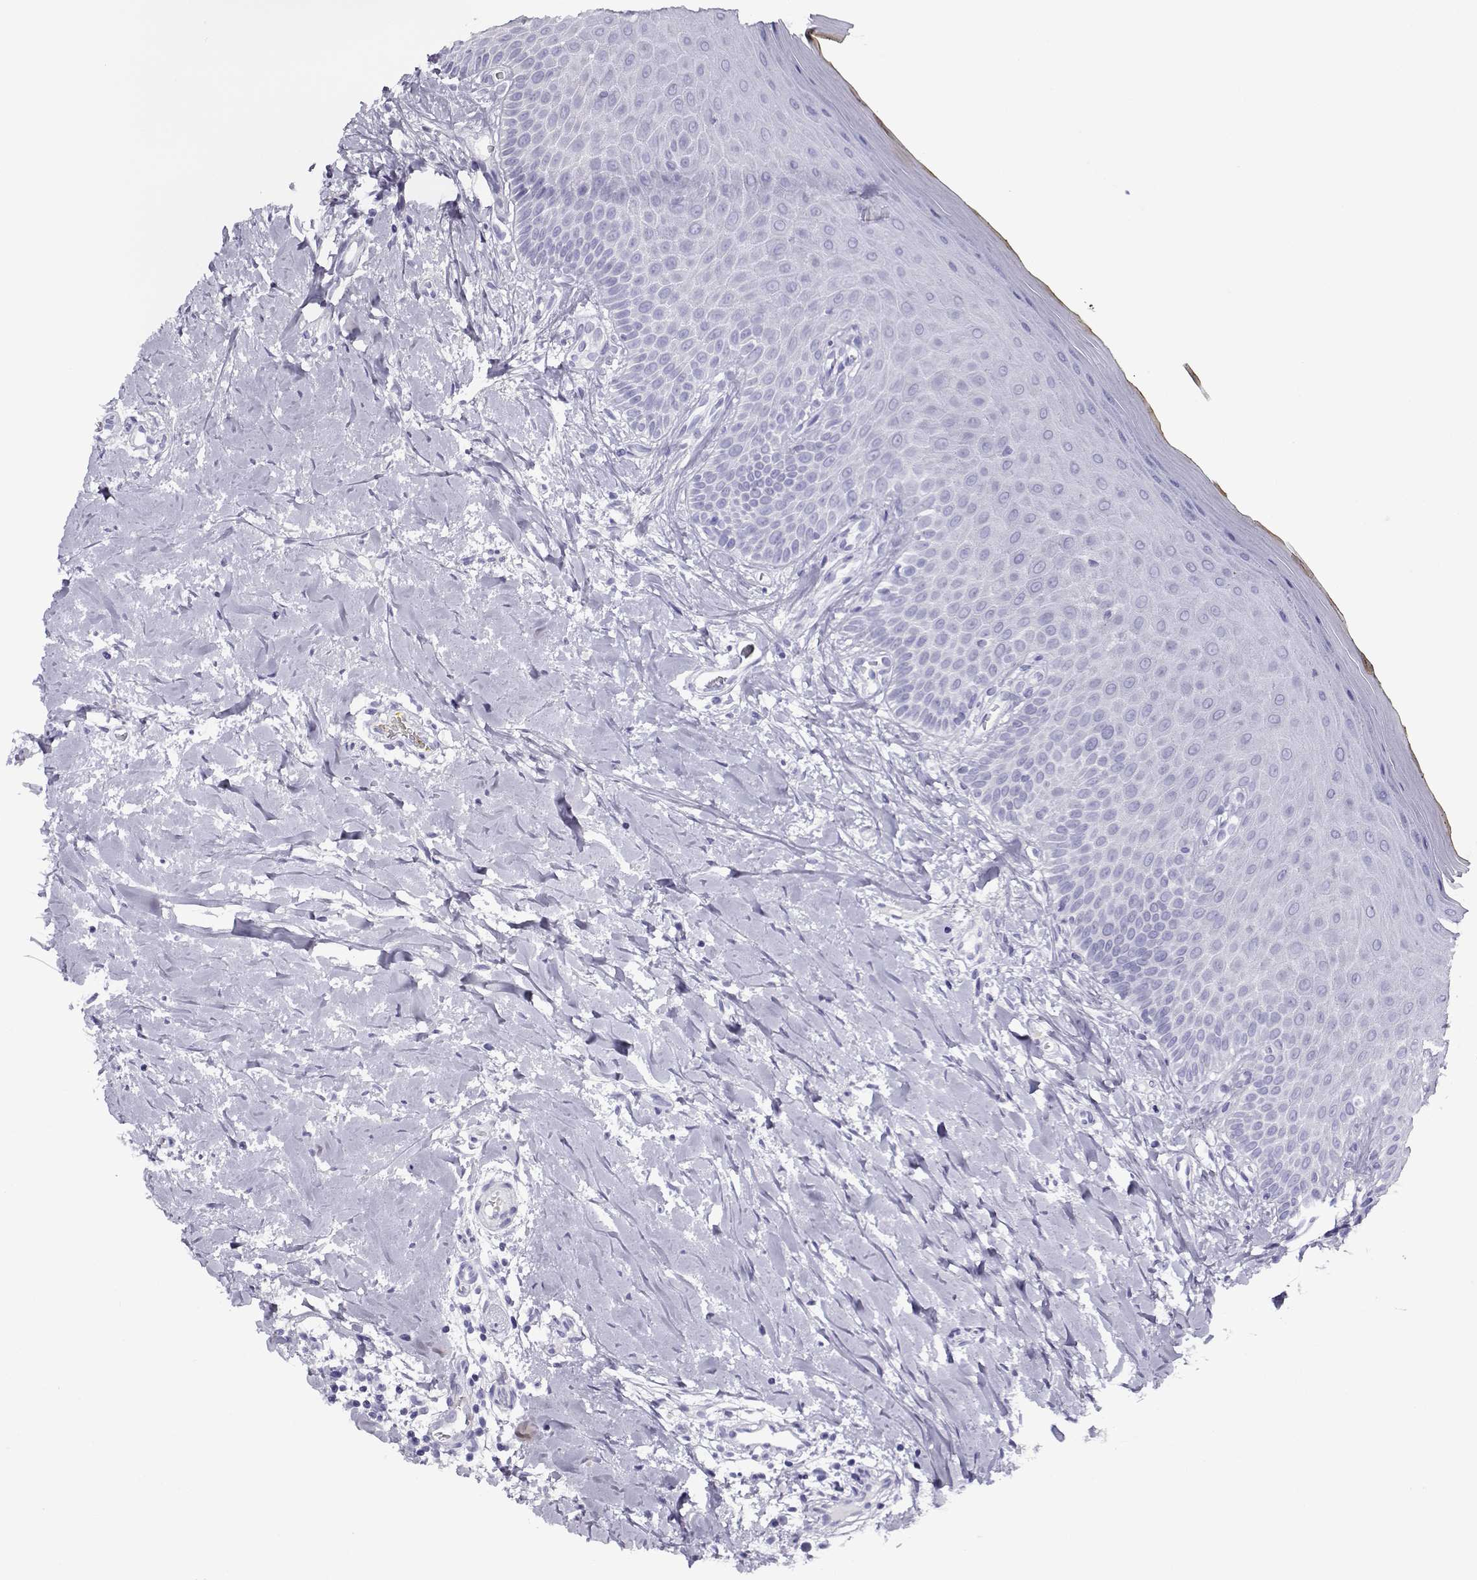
{"staining": {"intensity": "negative", "quantity": "none", "location": "none"}, "tissue": "oral mucosa", "cell_type": "Squamous epithelial cells", "image_type": "normal", "snomed": [{"axis": "morphology", "description": "Normal tissue, NOS"}, {"axis": "topography", "description": "Oral tissue"}], "caption": "Immunohistochemistry (IHC) image of unremarkable human oral mucosa stained for a protein (brown), which shows no expression in squamous epithelial cells.", "gene": "RHOXF2B", "patient": {"sex": "female", "age": 43}}